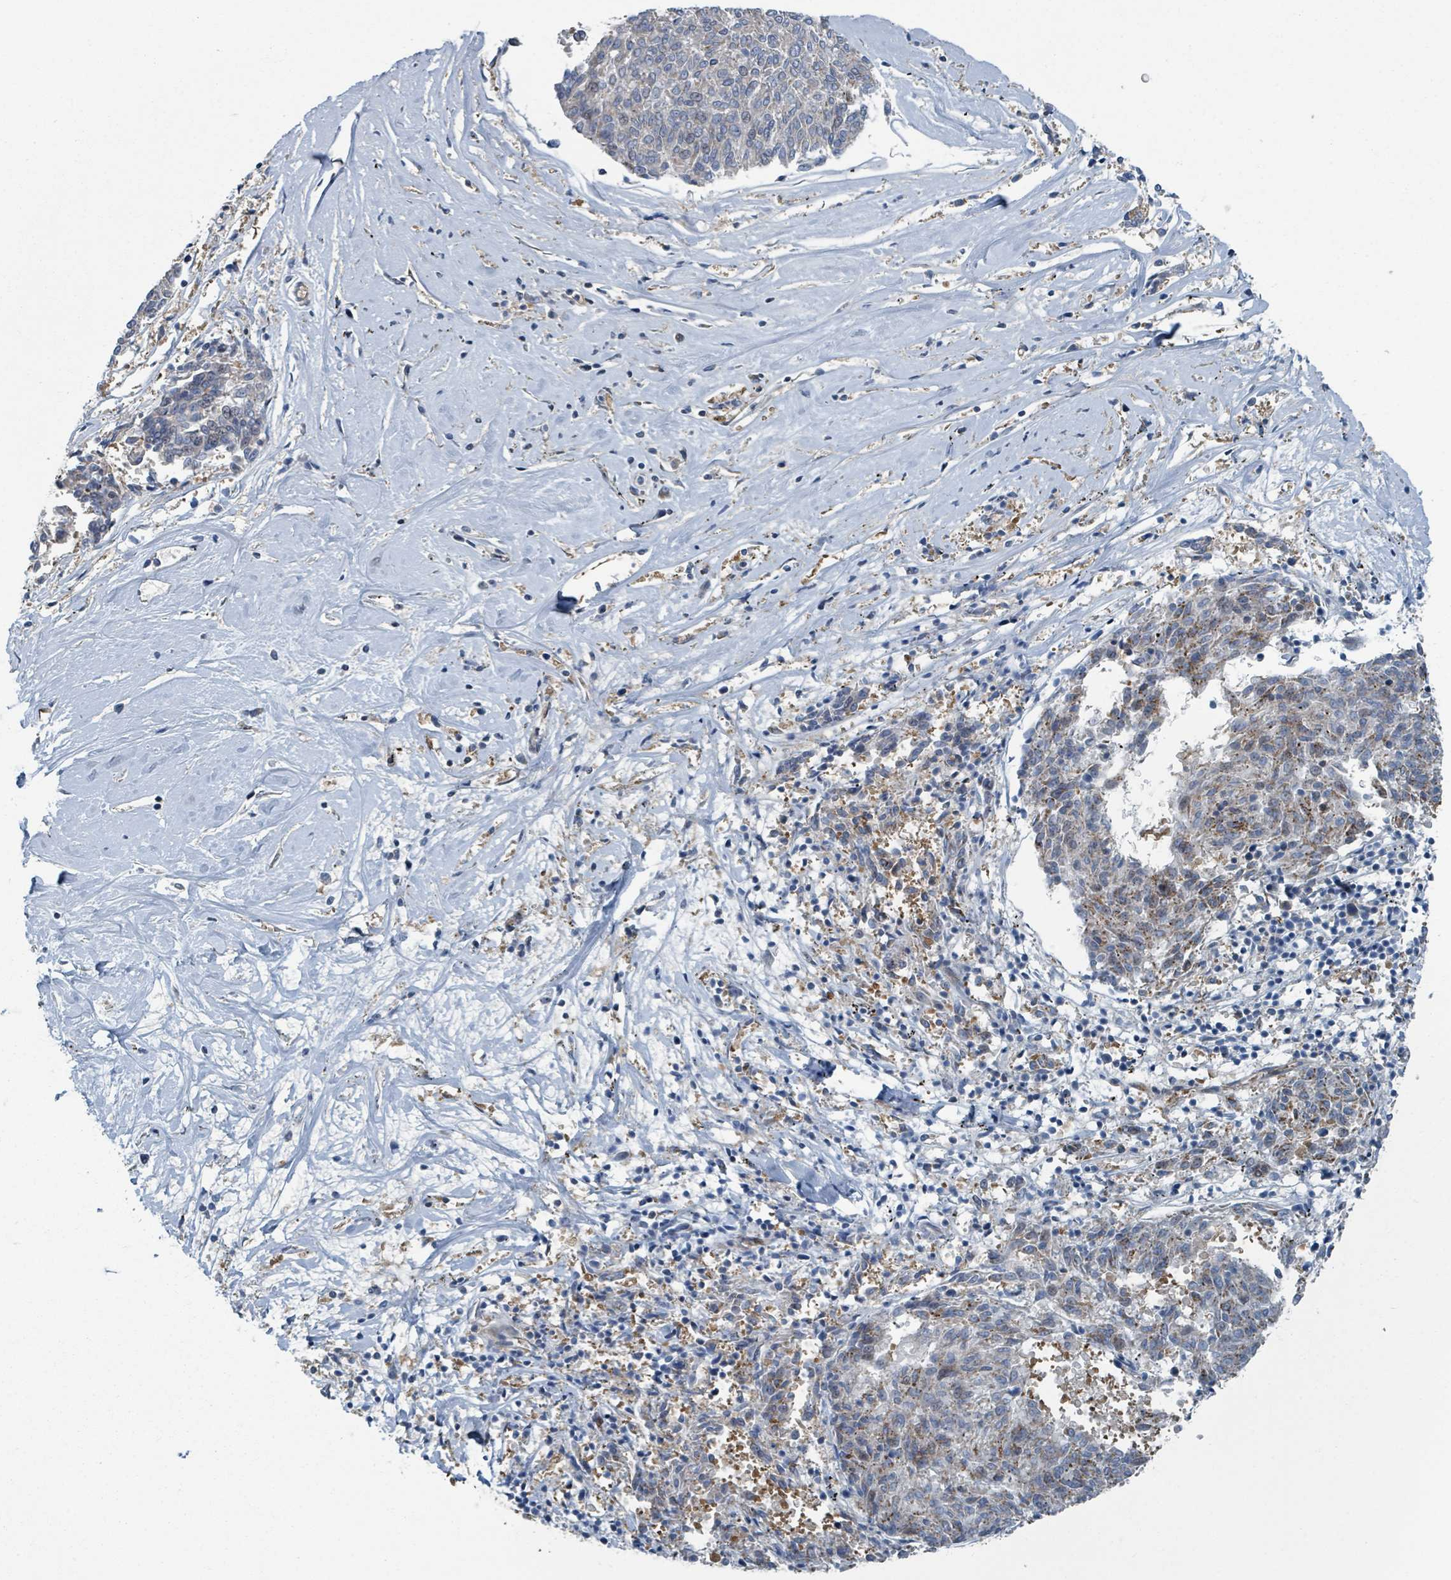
{"staining": {"intensity": "moderate", "quantity": "25%-75%", "location": "cytoplasmic/membranous"}, "tissue": "melanoma", "cell_type": "Tumor cells", "image_type": "cancer", "snomed": [{"axis": "morphology", "description": "Malignant melanoma, NOS"}, {"axis": "topography", "description": "Skin"}], "caption": "The image displays immunohistochemical staining of malignant melanoma. There is moderate cytoplasmic/membranous staining is appreciated in approximately 25%-75% of tumor cells.", "gene": "GOLGA7", "patient": {"sex": "female", "age": 72}}